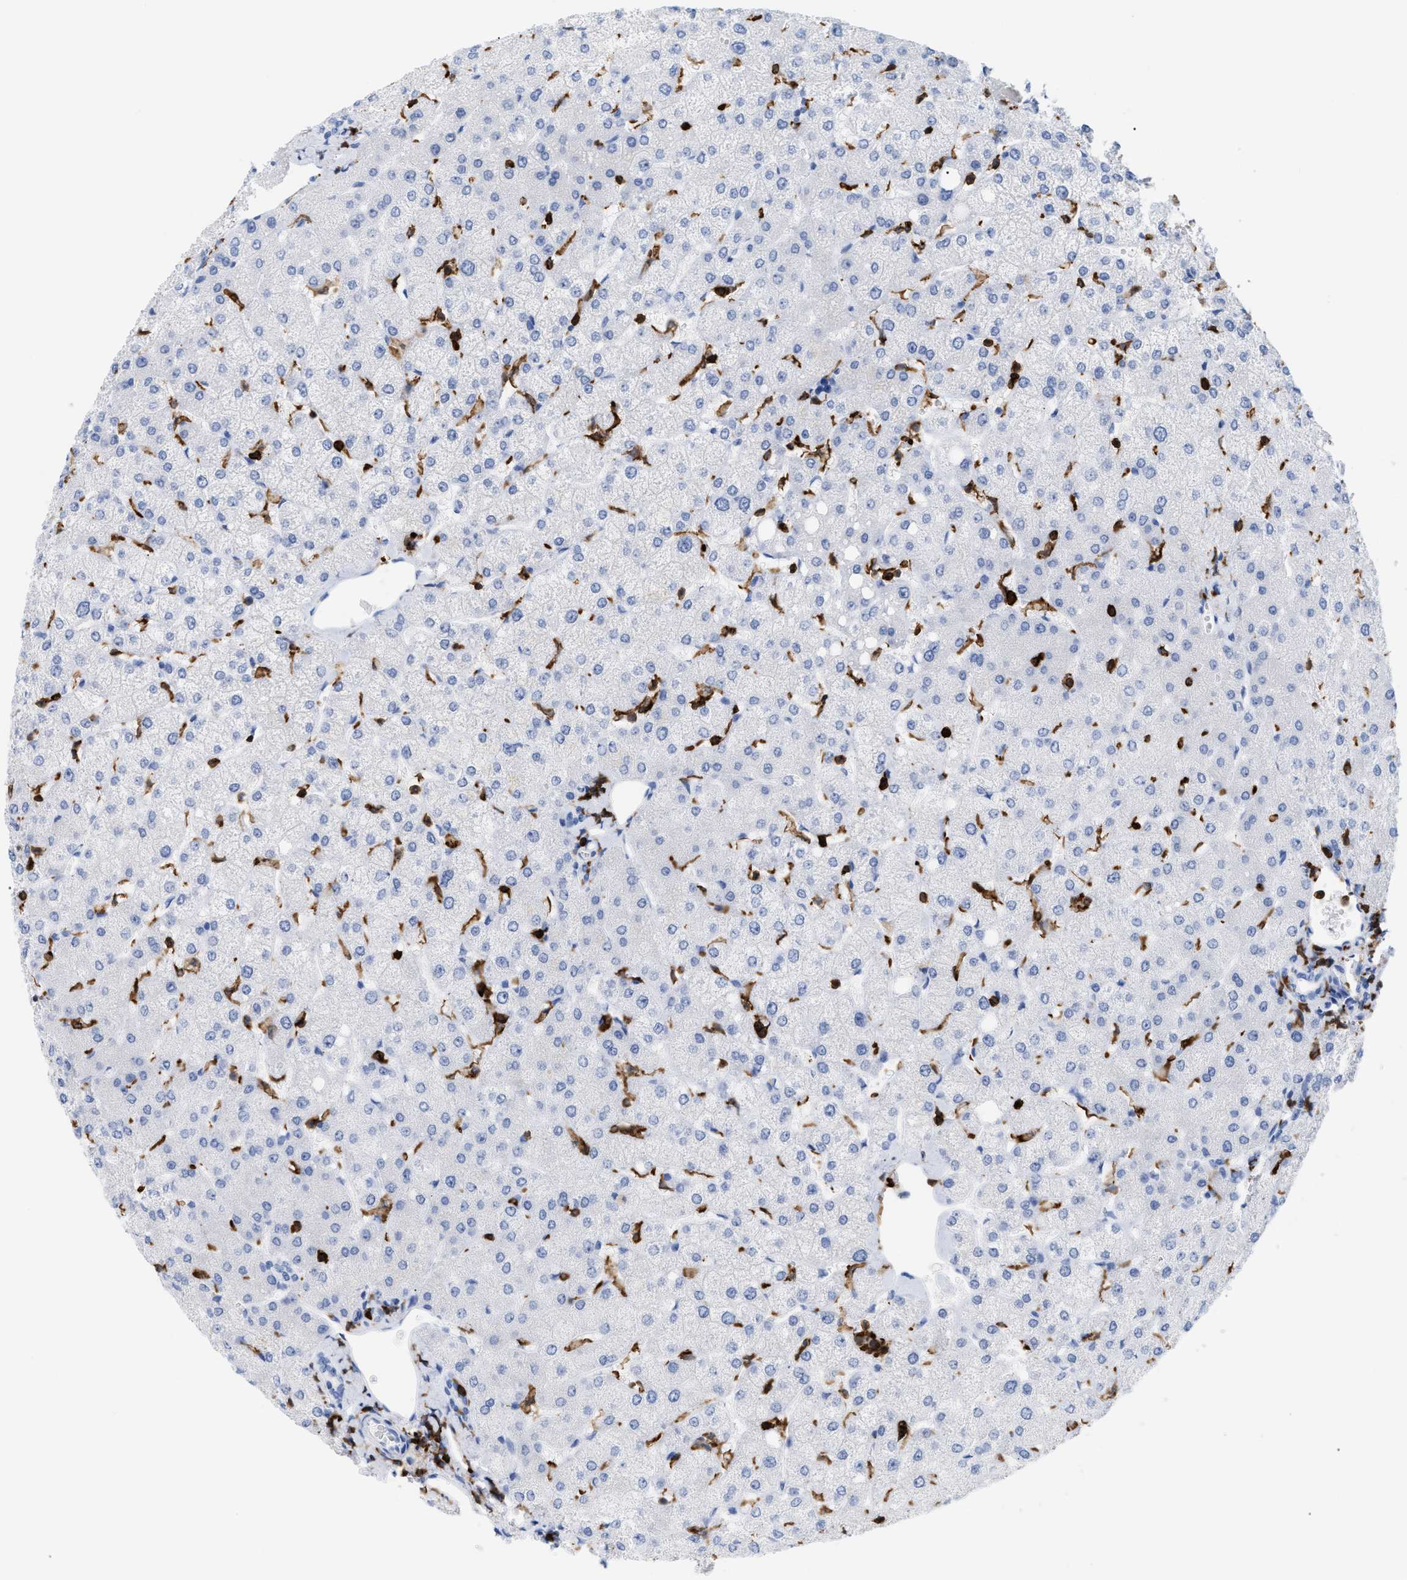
{"staining": {"intensity": "negative", "quantity": "none", "location": "none"}, "tissue": "liver", "cell_type": "Cholangiocytes", "image_type": "normal", "snomed": [{"axis": "morphology", "description": "Normal tissue, NOS"}, {"axis": "topography", "description": "Liver"}], "caption": "Immunohistochemistry (IHC) of benign liver demonstrates no staining in cholangiocytes. Brightfield microscopy of immunohistochemistry stained with DAB (brown) and hematoxylin (blue), captured at high magnification.", "gene": "LCP1", "patient": {"sex": "female", "age": 54}}